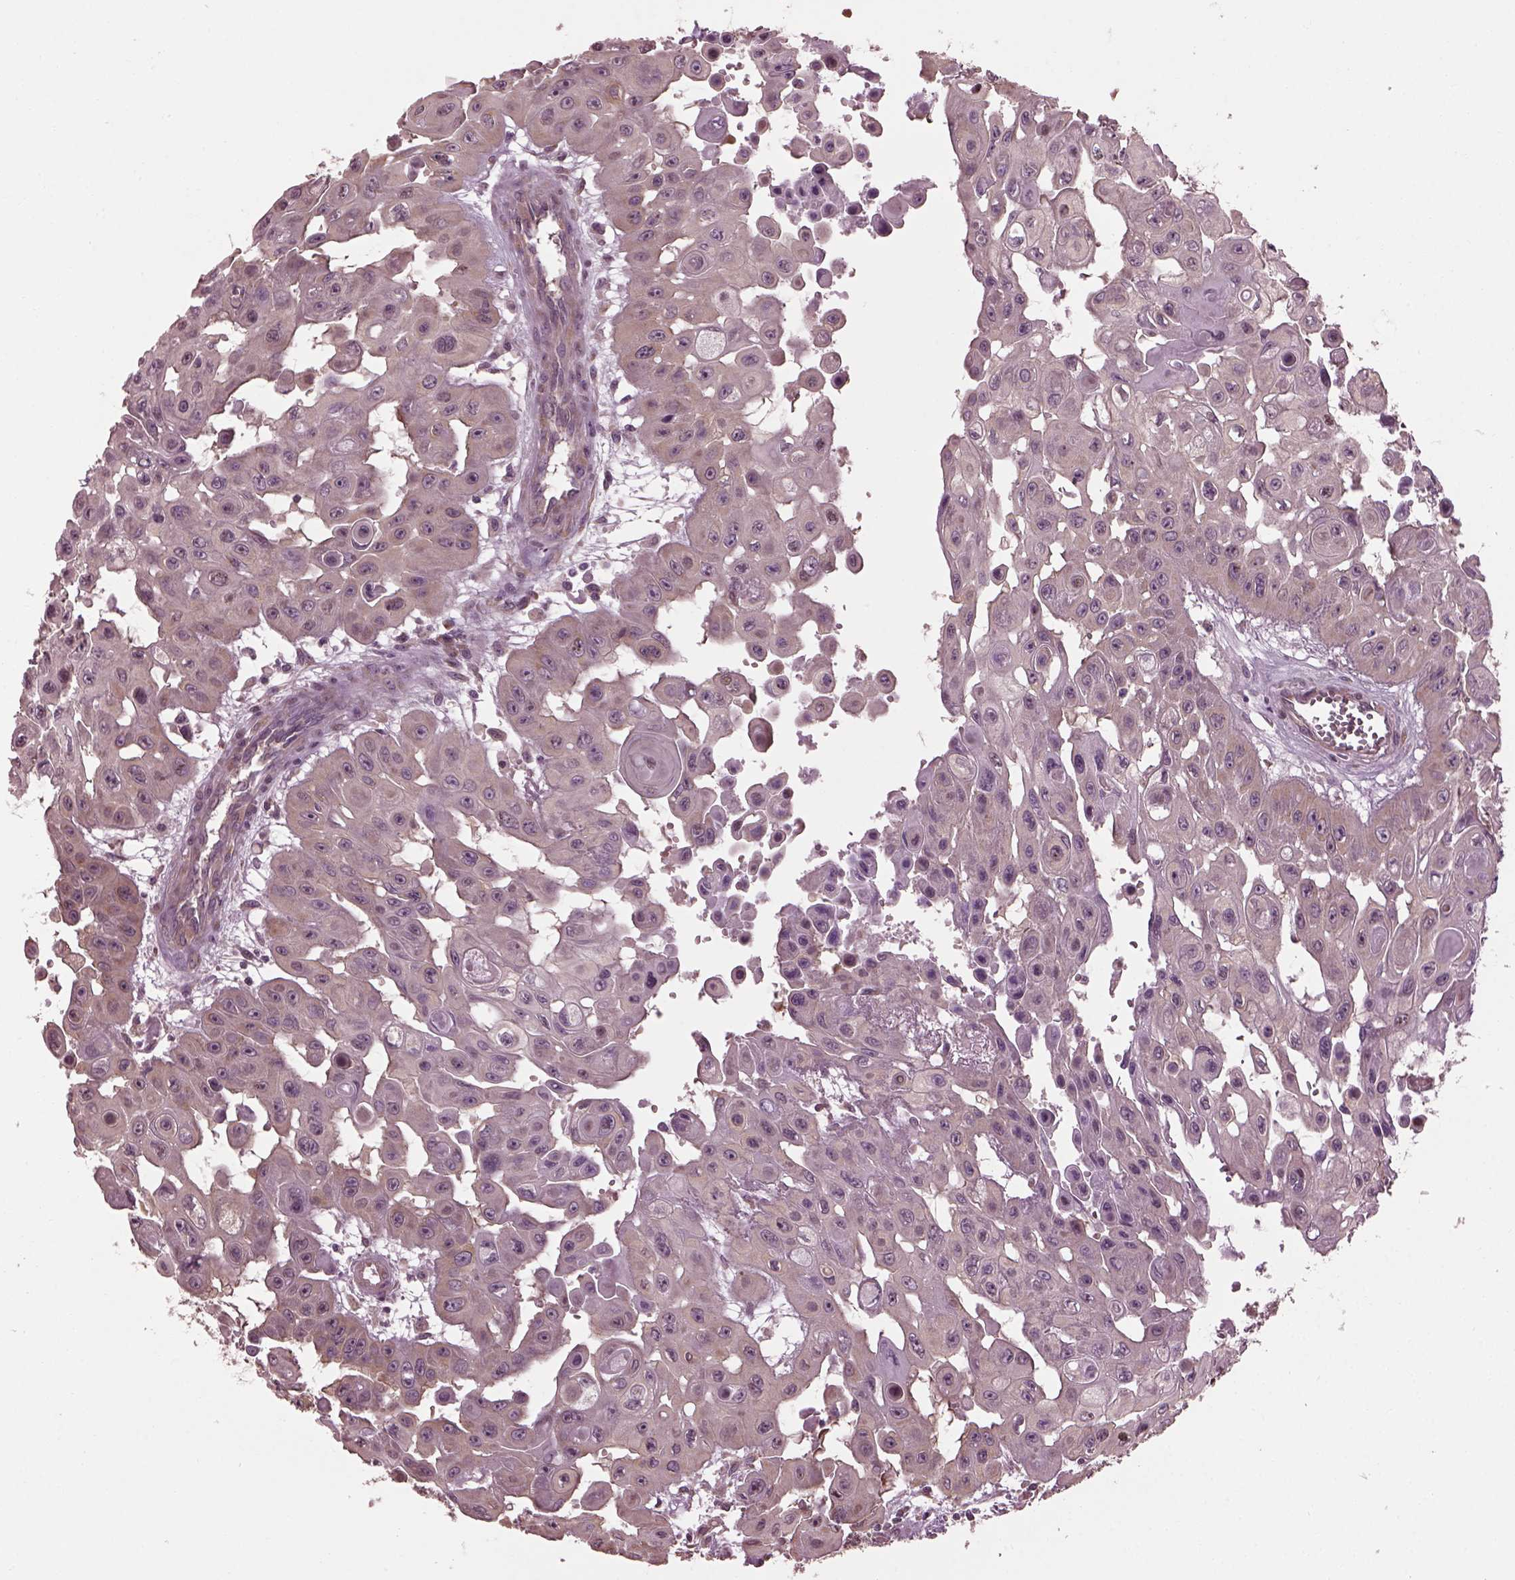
{"staining": {"intensity": "weak", "quantity": ">75%", "location": "cytoplasmic/membranous"}, "tissue": "head and neck cancer", "cell_type": "Tumor cells", "image_type": "cancer", "snomed": [{"axis": "morphology", "description": "Adenocarcinoma, NOS"}, {"axis": "topography", "description": "Head-Neck"}], "caption": "Tumor cells demonstrate low levels of weak cytoplasmic/membranous positivity in about >75% of cells in human adenocarcinoma (head and neck). The staining was performed using DAB (3,3'-diaminobenzidine), with brown indicating positive protein expression. Nuclei are stained blue with hematoxylin.", "gene": "CABP5", "patient": {"sex": "male", "age": 73}}